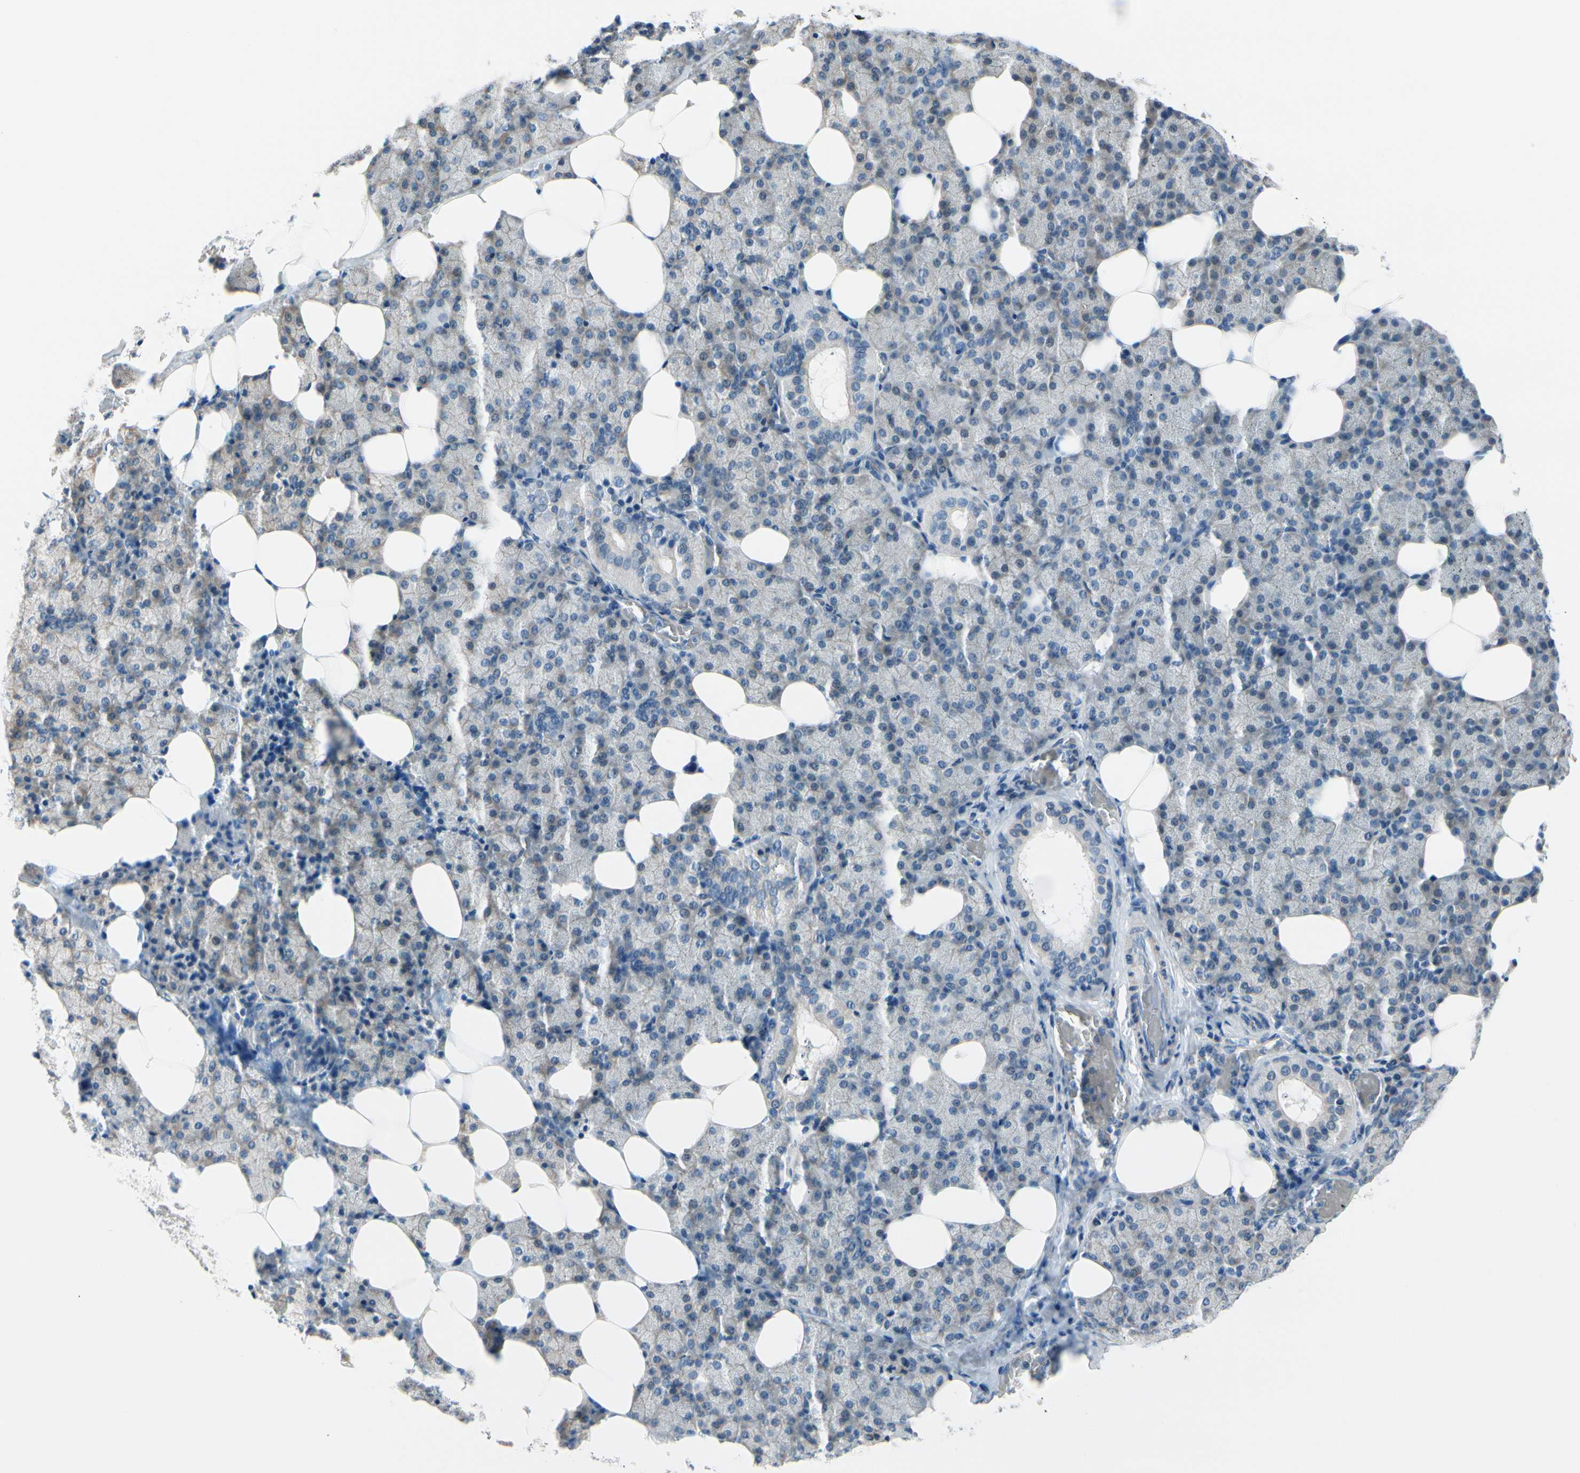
{"staining": {"intensity": "weak", "quantity": "<25%", "location": "cytoplasmic/membranous"}, "tissue": "salivary gland", "cell_type": "Glandular cells", "image_type": "normal", "snomed": [{"axis": "morphology", "description": "Normal tissue, NOS"}, {"axis": "topography", "description": "Lymph node"}, {"axis": "topography", "description": "Salivary gland"}], "caption": "A micrograph of salivary gland stained for a protein exhibits no brown staining in glandular cells. (Brightfield microscopy of DAB immunohistochemistry at high magnification).", "gene": "FCER2", "patient": {"sex": "male", "age": 8}}